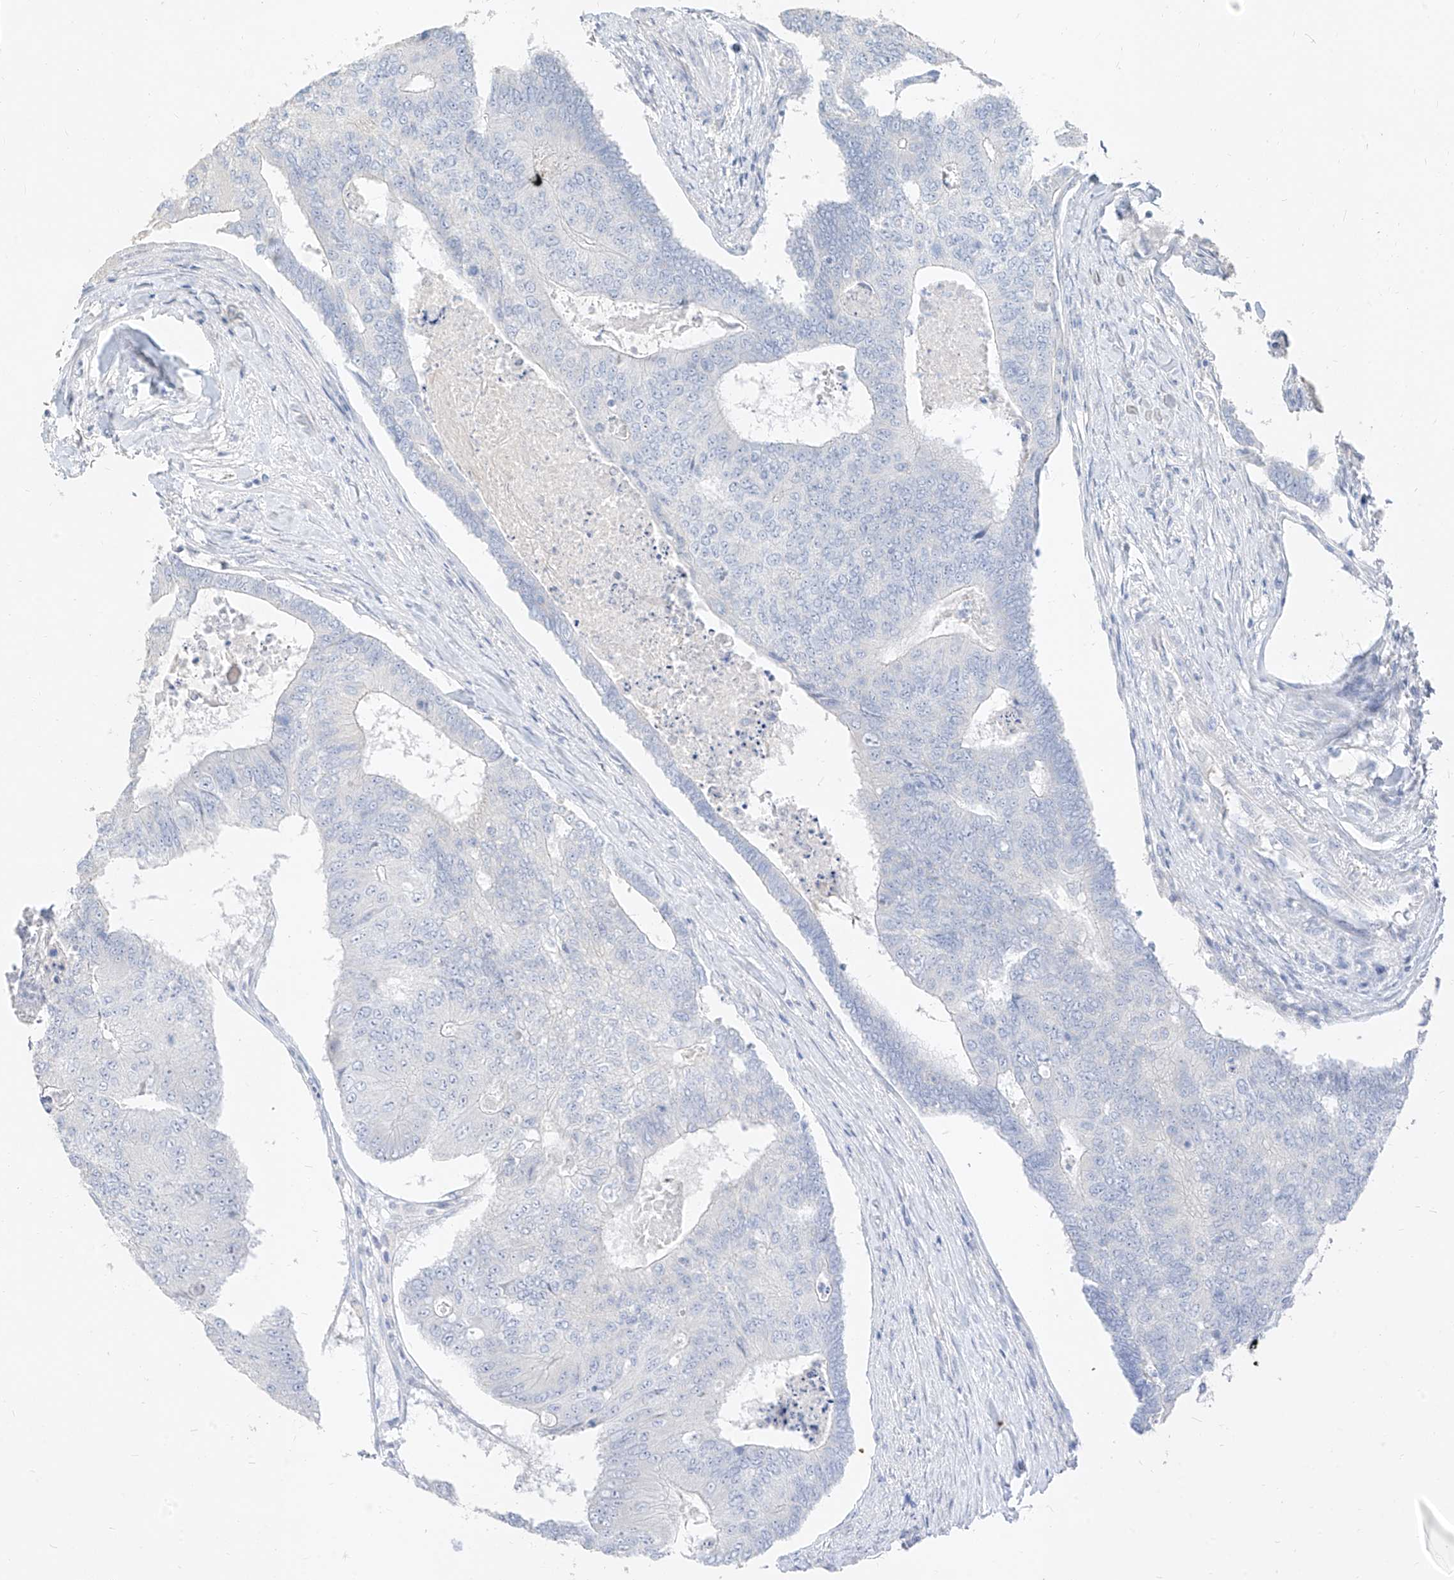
{"staining": {"intensity": "negative", "quantity": "none", "location": "none"}, "tissue": "colorectal cancer", "cell_type": "Tumor cells", "image_type": "cancer", "snomed": [{"axis": "morphology", "description": "Adenocarcinoma, NOS"}, {"axis": "topography", "description": "Colon"}], "caption": "An IHC histopathology image of colorectal adenocarcinoma is shown. There is no staining in tumor cells of colorectal adenocarcinoma. (DAB immunohistochemistry with hematoxylin counter stain).", "gene": "ZZEF1", "patient": {"sex": "female", "age": 67}}